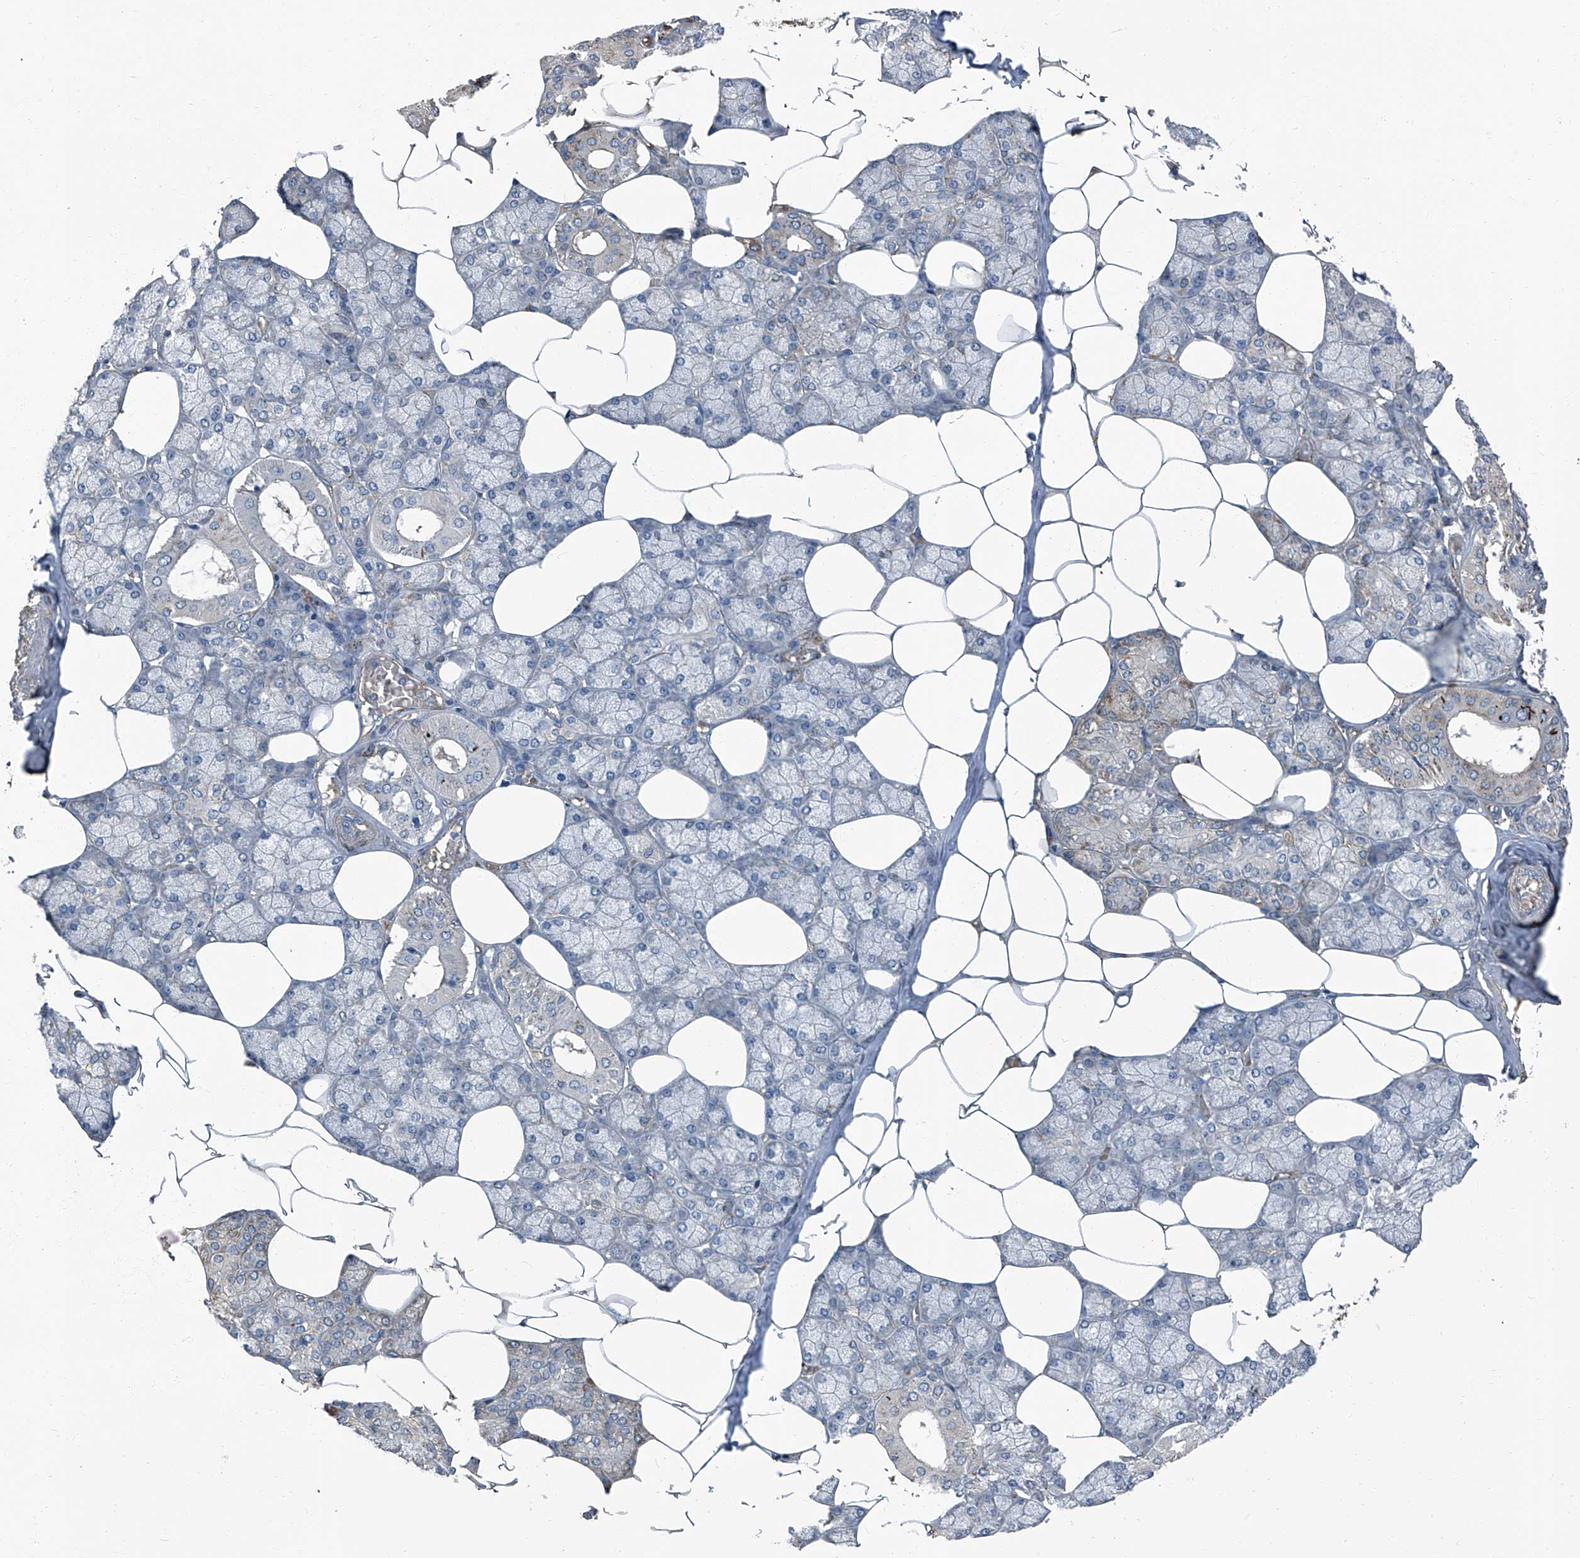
{"staining": {"intensity": "moderate", "quantity": "<25%", "location": "cytoplasmic/membranous"}, "tissue": "salivary gland", "cell_type": "Glandular cells", "image_type": "normal", "snomed": [{"axis": "morphology", "description": "Normal tissue, NOS"}, {"axis": "topography", "description": "Salivary gland"}], "caption": "Immunohistochemical staining of benign human salivary gland exhibits moderate cytoplasmic/membranous protein positivity in about <25% of glandular cells.", "gene": "SEPTIN7", "patient": {"sex": "male", "age": 62}}